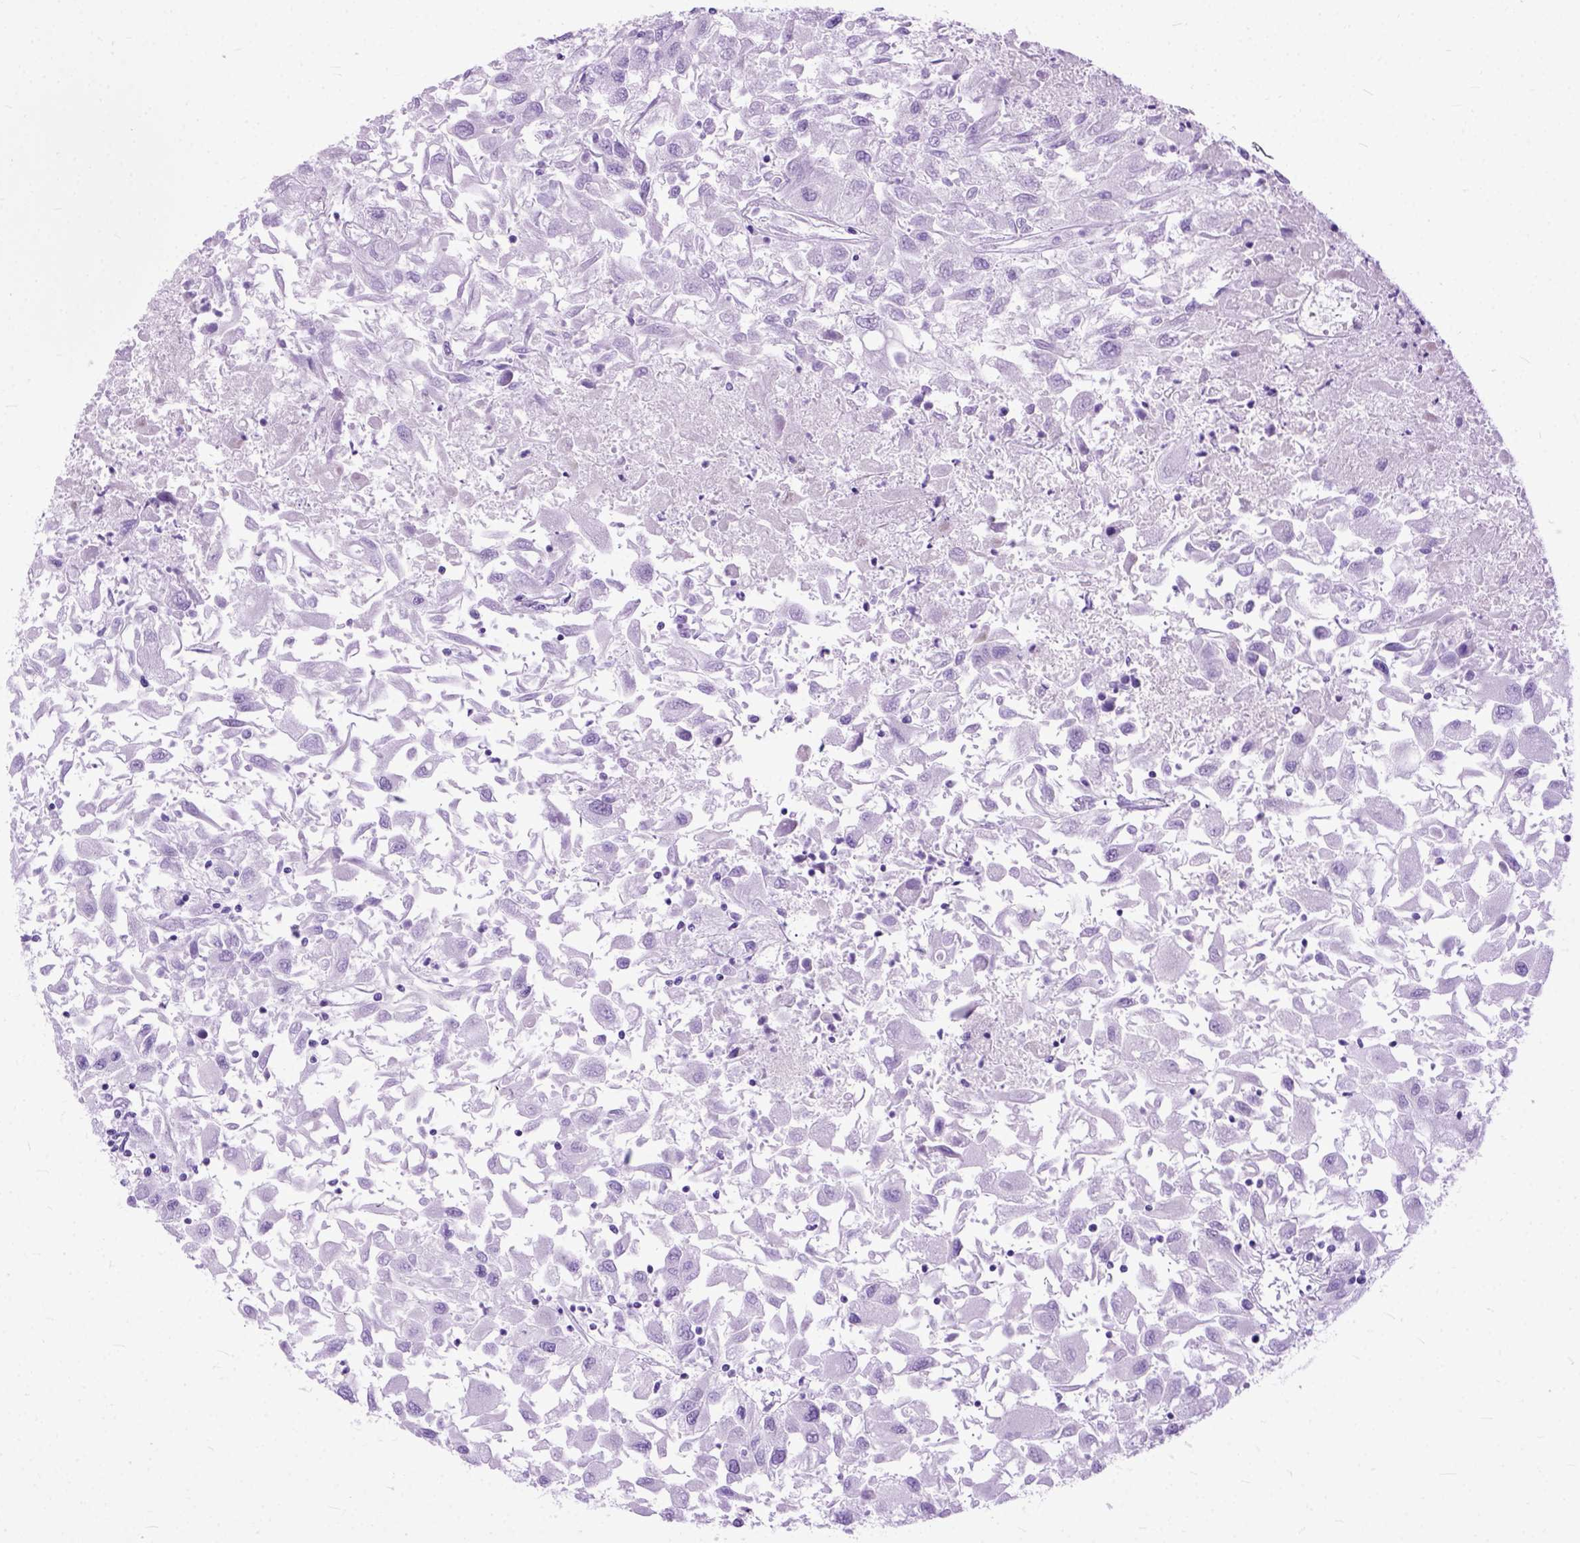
{"staining": {"intensity": "negative", "quantity": "none", "location": "none"}, "tissue": "renal cancer", "cell_type": "Tumor cells", "image_type": "cancer", "snomed": [{"axis": "morphology", "description": "Adenocarcinoma, NOS"}, {"axis": "topography", "description": "Kidney"}], "caption": "The image displays no staining of tumor cells in renal adenocarcinoma. (DAB (3,3'-diaminobenzidine) immunohistochemistry visualized using brightfield microscopy, high magnification).", "gene": "GNGT1", "patient": {"sex": "female", "age": 76}}